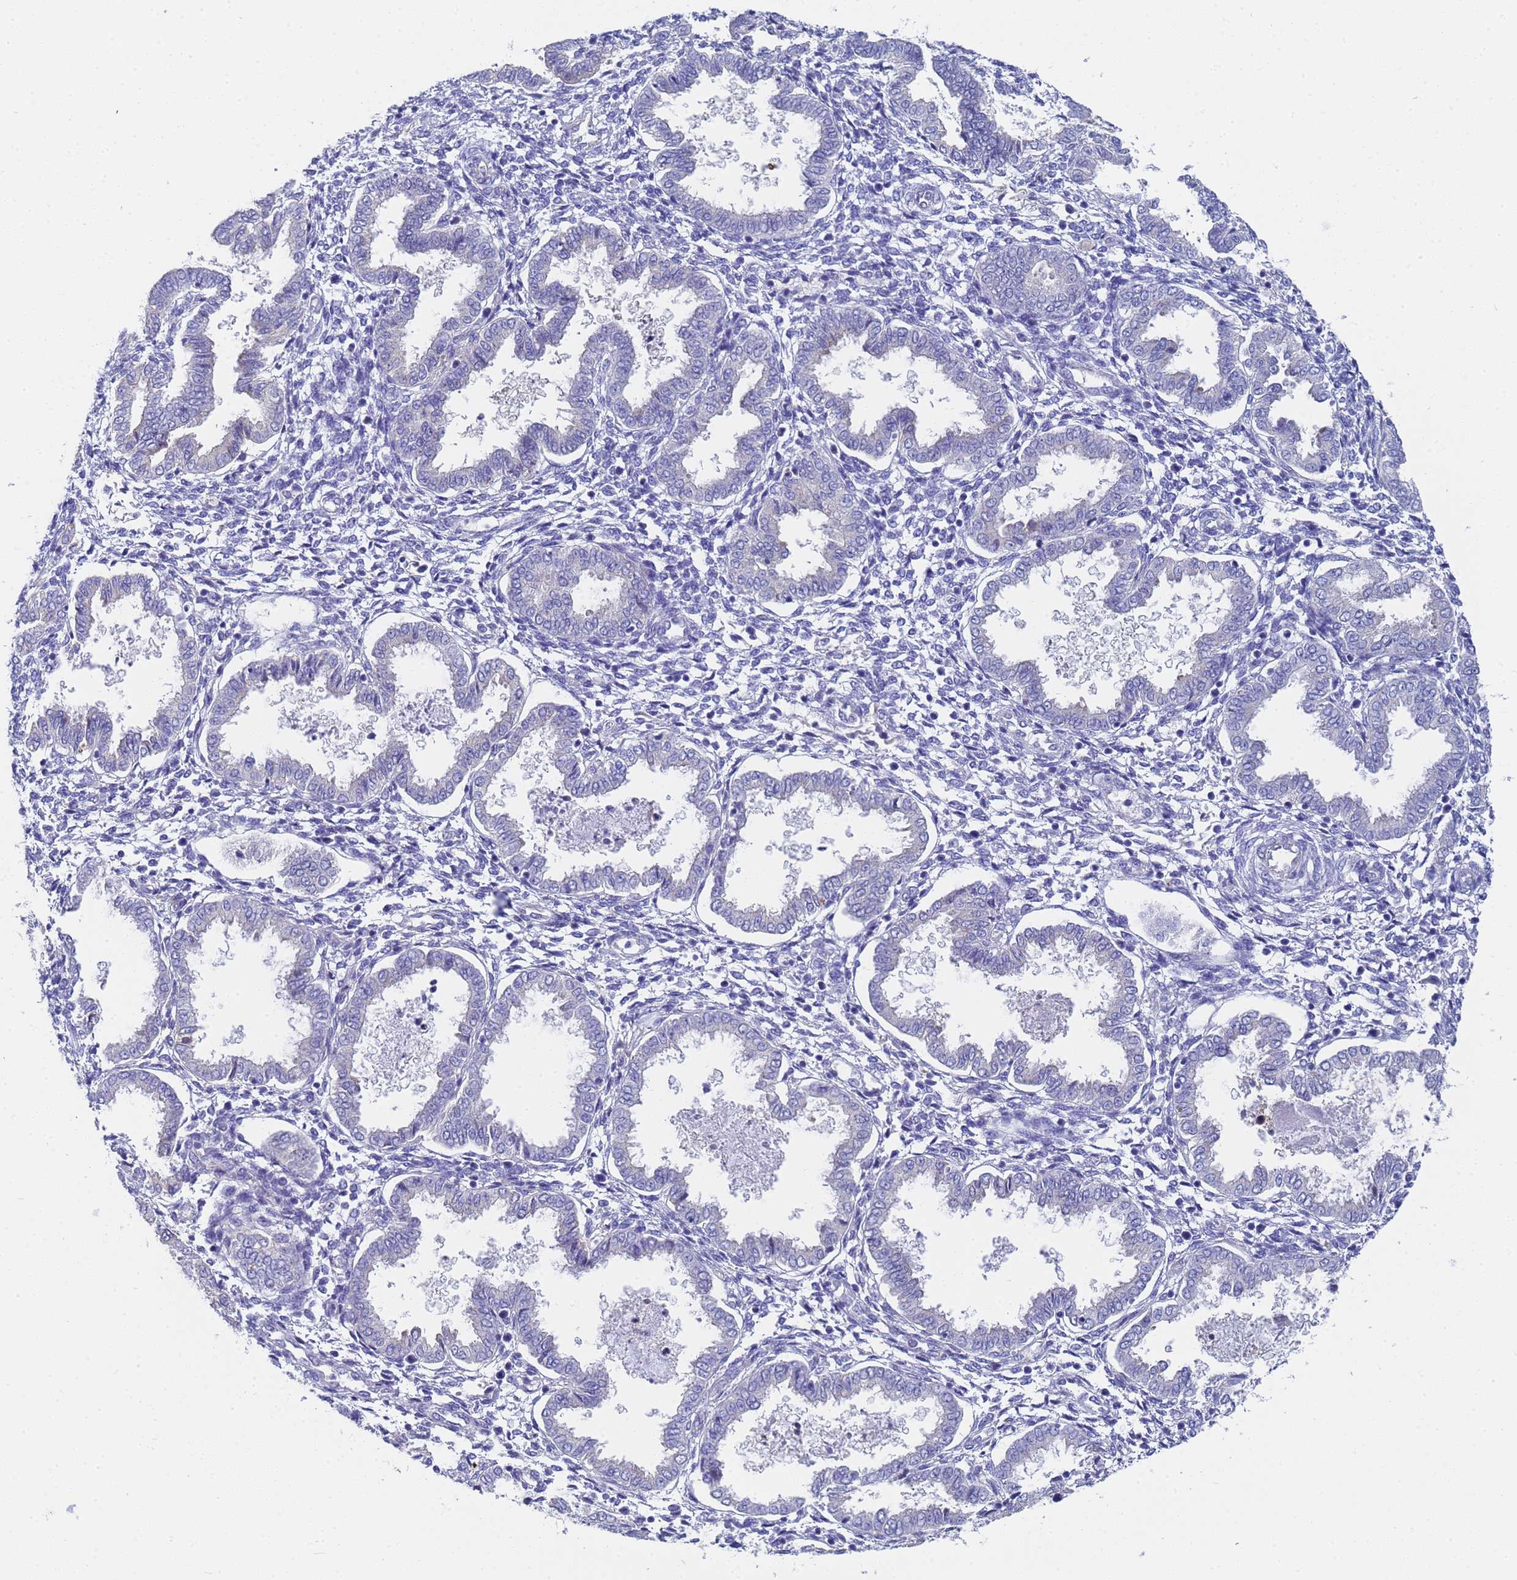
{"staining": {"intensity": "negative", "quantity": "none", "location": "none"}, "tissue": "endometrium", "cell_type": "Cells in endometrial stroma", "image_type": "normal", "snomed": [{"axis": "morphology", "description": "Normal tissue, NOS"}, {"axis": "topography", "description": "Endometrium"}], "caption": "Cells in endometrial stroma are negative for protein expression in unremarkable human endometrium. The staining was performed using DAB (3,3'-diaminobenzidine) to visualize the protein expression in brown, while the nuclei were stained in blue with hematoxylin (Magnification: 20x).", "gene": "TM4SF4", "patient": {"sex": "female", "age": 33}}